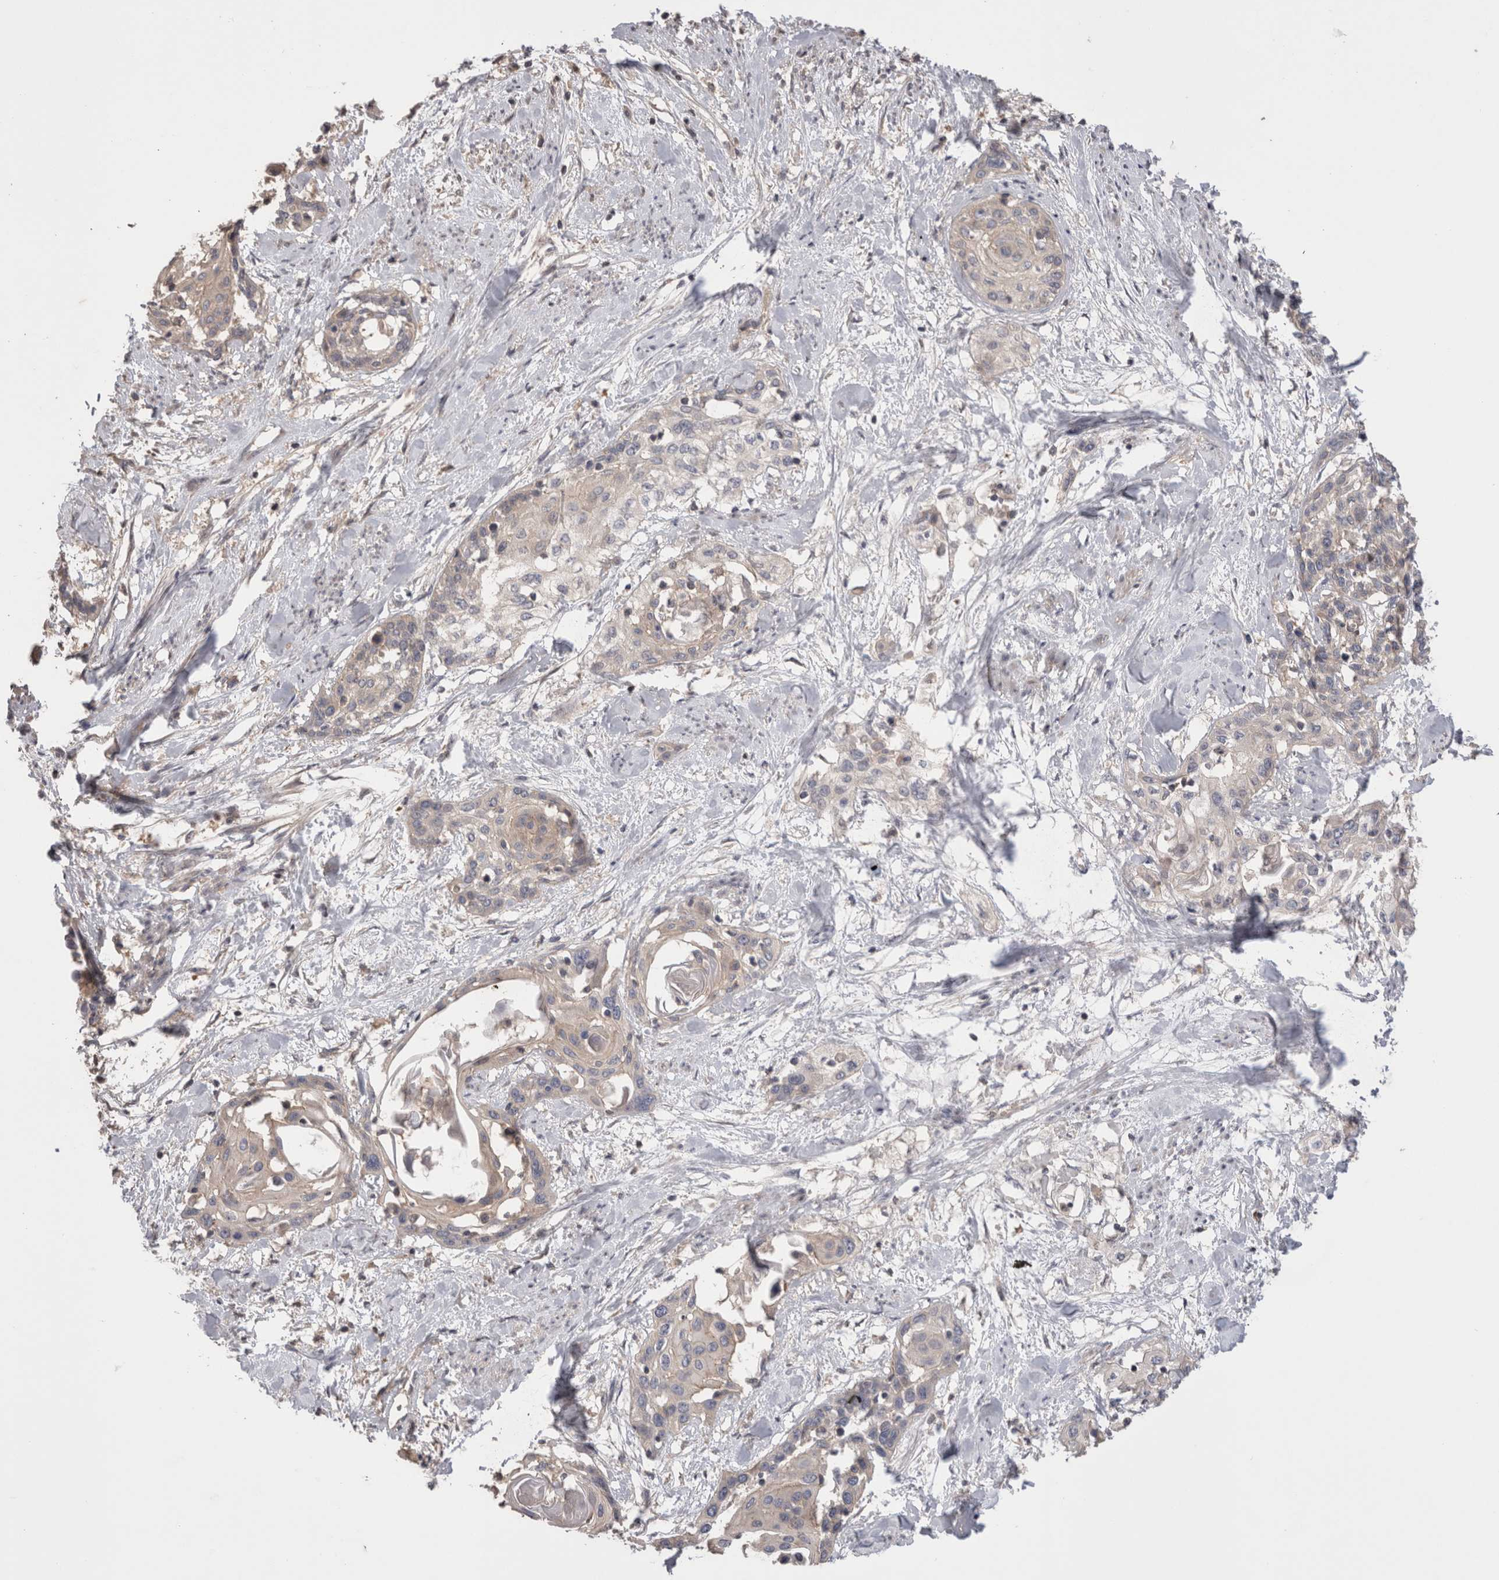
{"staining": {"intensity": "weak", "quantity": ">75%", "location": "cytoplasmic/membranous"}, "tissue": "cervical cancer", "cell_type": "Tumor cells", "image_type": "cancer", "snomed": [{"axis": "morphology", "description": "Squamous cell carcinoma, NOS"}, {"axis": "topography", "description": "Cervix"}], "caption": "Cervical squamous cell carcinoma stained with a protein marker demonstrates weak staining in tumor cells.", "gene": "OTOR", "patient": {"sex": "female", "age": 57}}